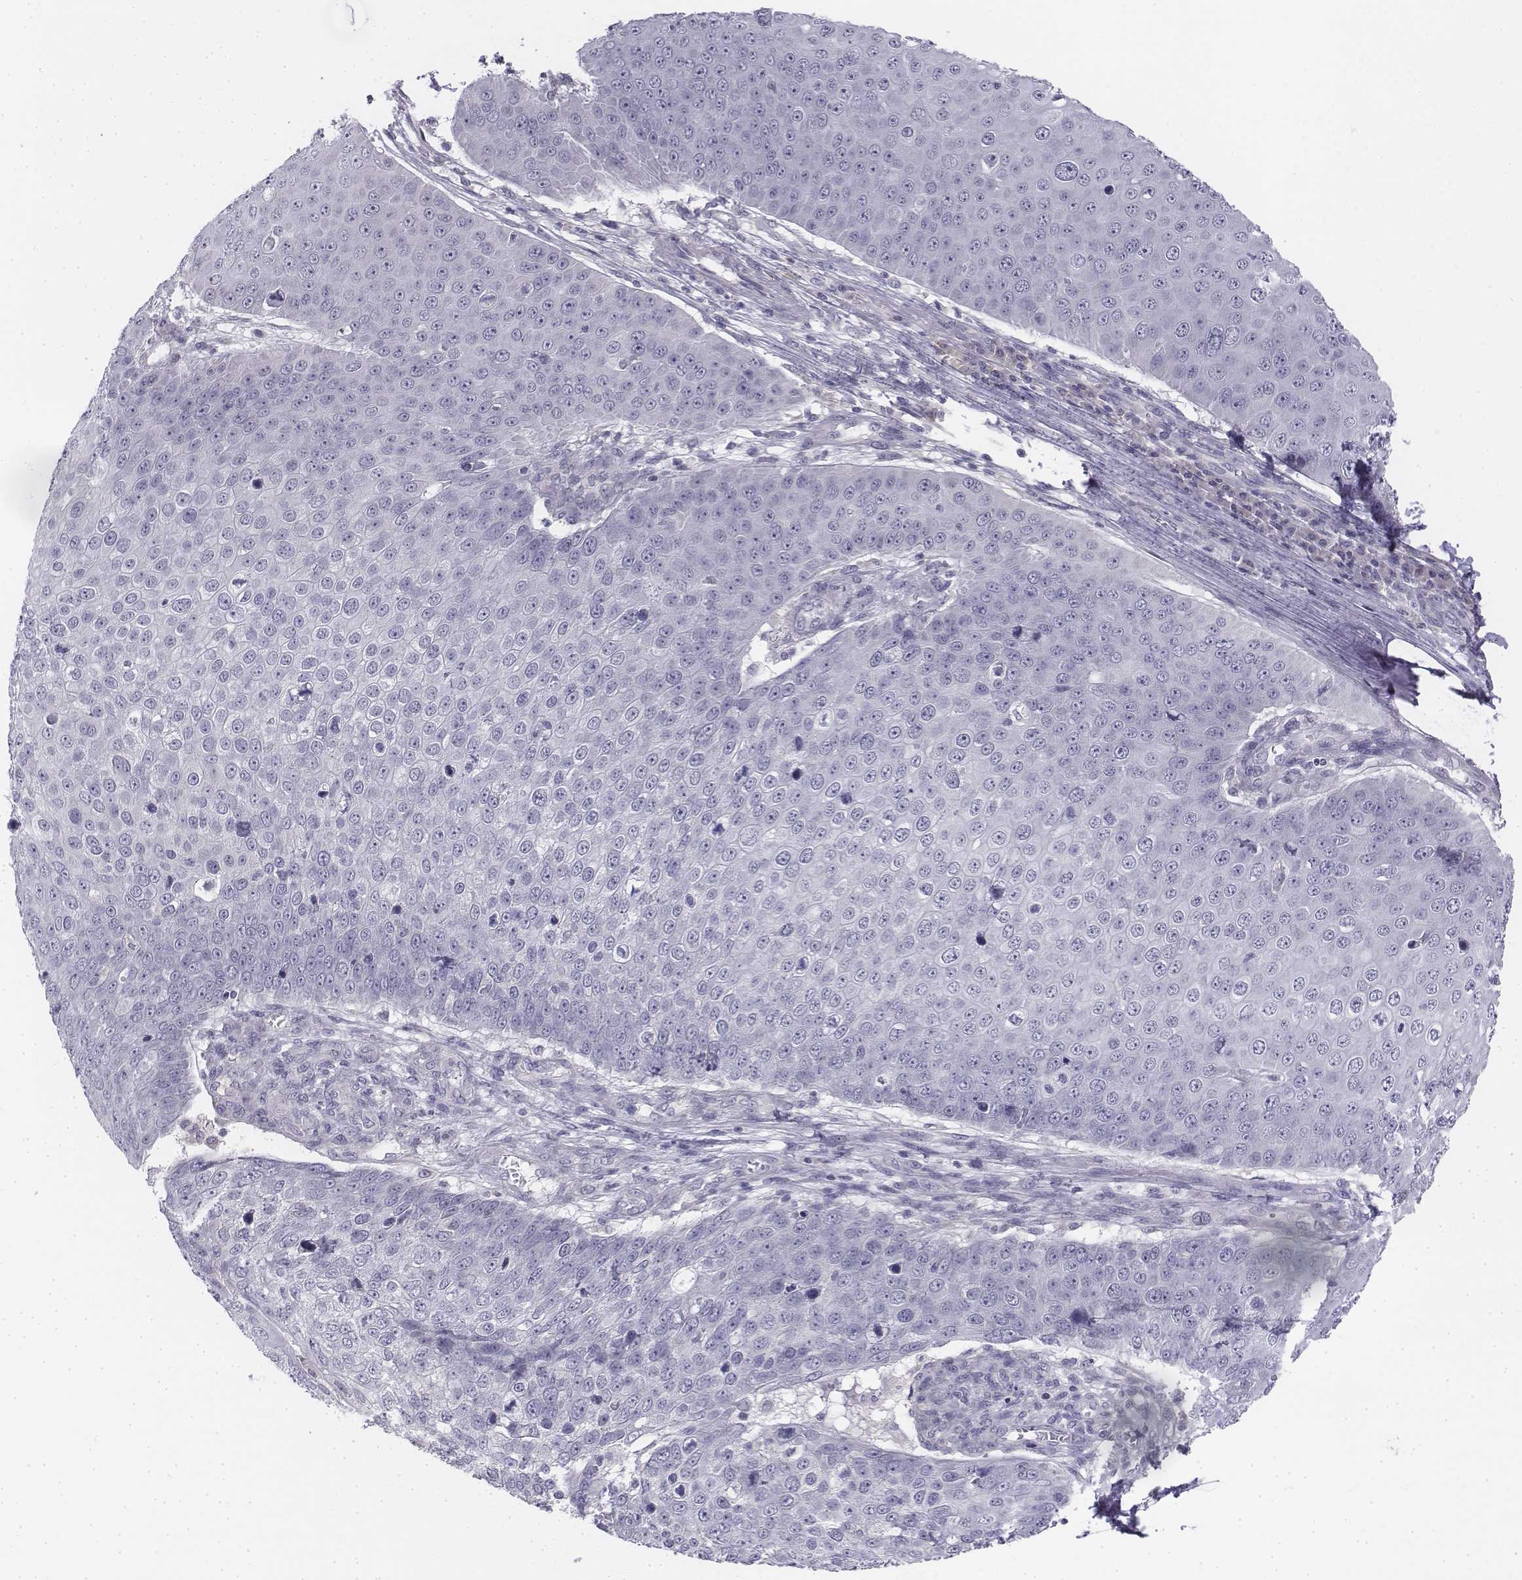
{"staining": {"intensity": "negative", "quantity": "none", "location": "none"}, "tissue": "skin cancer", "cell_type": "Tumor cells", "image_type": "cancer", "snomed": [{"axis": "morphology", "description": "Squamous cell carcinoma, NOS"}, {"axis": "topography", "description": "Skin"}], "caption": "Immunohistochemistry (IHC) histopathology image of neoplastic tissue: human skin squamous cell carcinoma stained with DAB (3,3'-diaminobenzidine) demonstrates no significant protein positivity in tumor cells. (Brightfield microscopy of DAB (3,3'-diaminobenzidine) IHC at high magnification).", "gene": "PENK", "patient": {"sex": "male", "age": 71}}